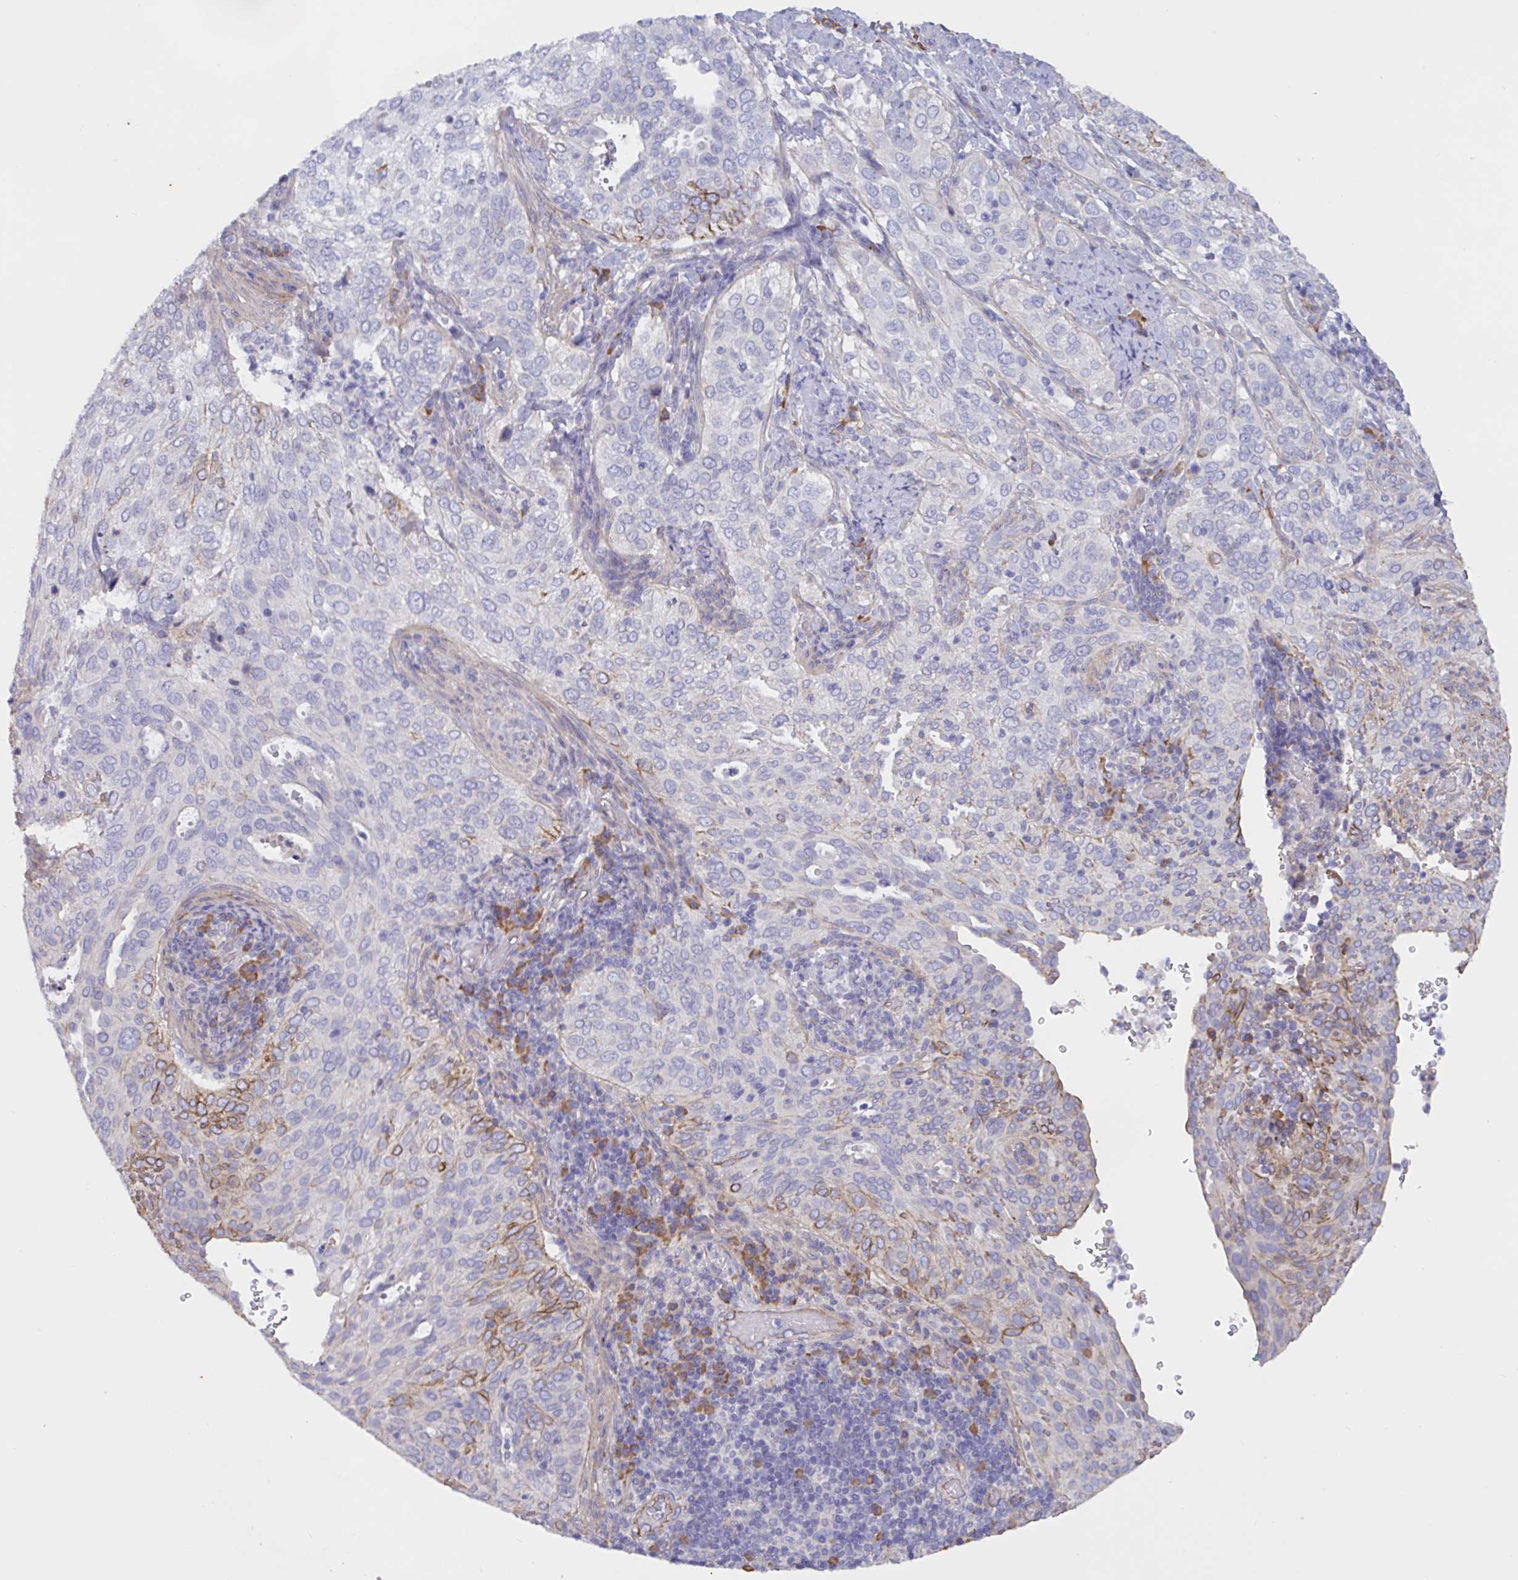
{"staining": {"intensity": "moderate", "quantity": "<25%", "location": "cytoplasmic/membranous"}, "tissue": "cervical cancer", "cell_type": "Tumor cells", "image_type": "cancer", "snomed": [{"axis": "morphology", "description": "Squamous cell carcinoma, NOS"}, {"axis": "topography", "description": "Cervix"}], "caption": "Cervical squamous cell carcinoma tissue exhibits moderate cytoplasmic/membranous positivity in about <25% of tumor cells, visualized by immunohistochemistry.", "gene": "SLC66A1", "patient": {"sex": "female", "age": 38}}